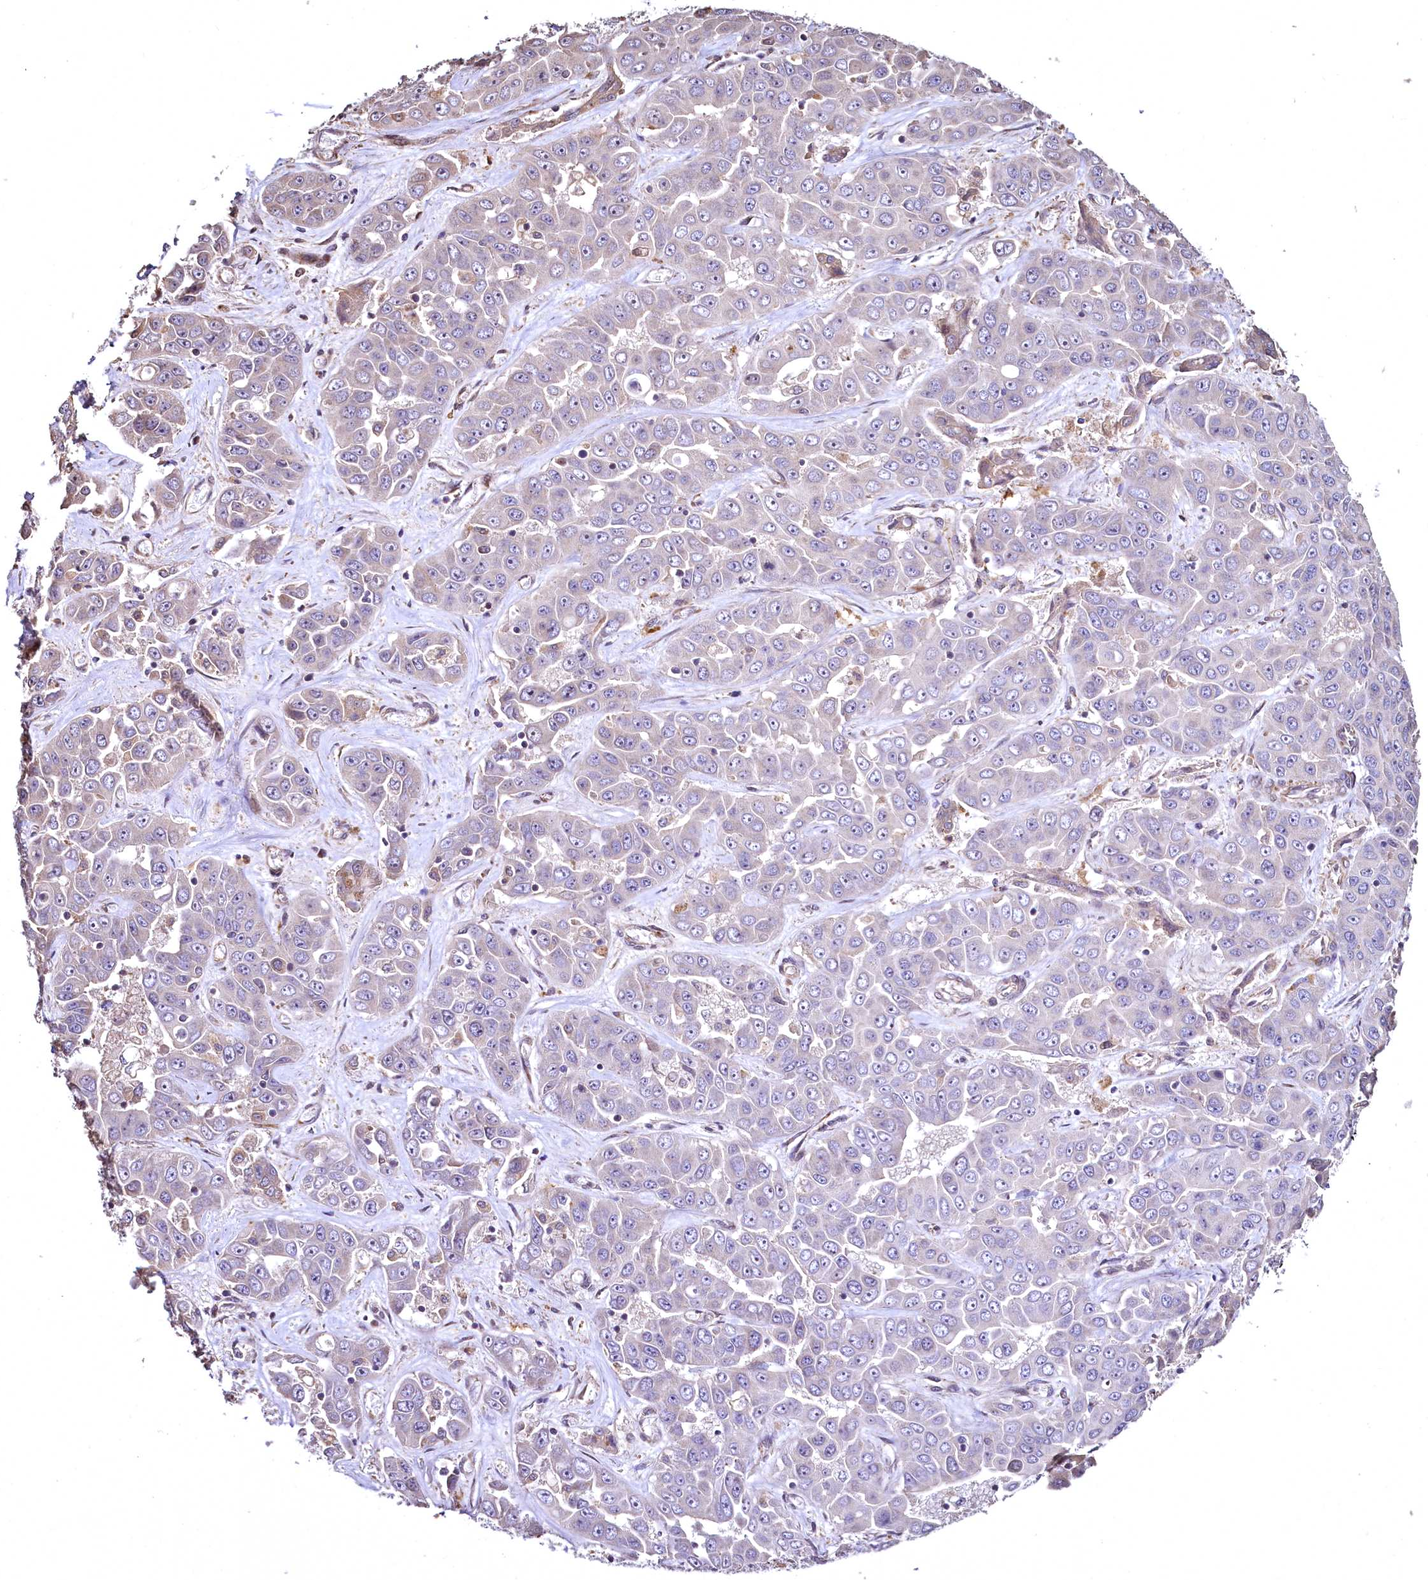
{"staining": {"intensity": "negative", "quantity": "none", "location": "none"}, "tissue": "liver cancer", "cell_type": "Tumor cells", "image_type": "cancer", "snomed": [{"axis": "morphology", "description": "Cholangiocarcinoma"}, {"axis": "topography", "description": "Liver"}], "caption": "This is an immunohistochemistry (IHC) image of liver cancer. There is no expression in tumor cells.", "gene": "TBCEL", "patient": {"sex": "female", "age": 52}}